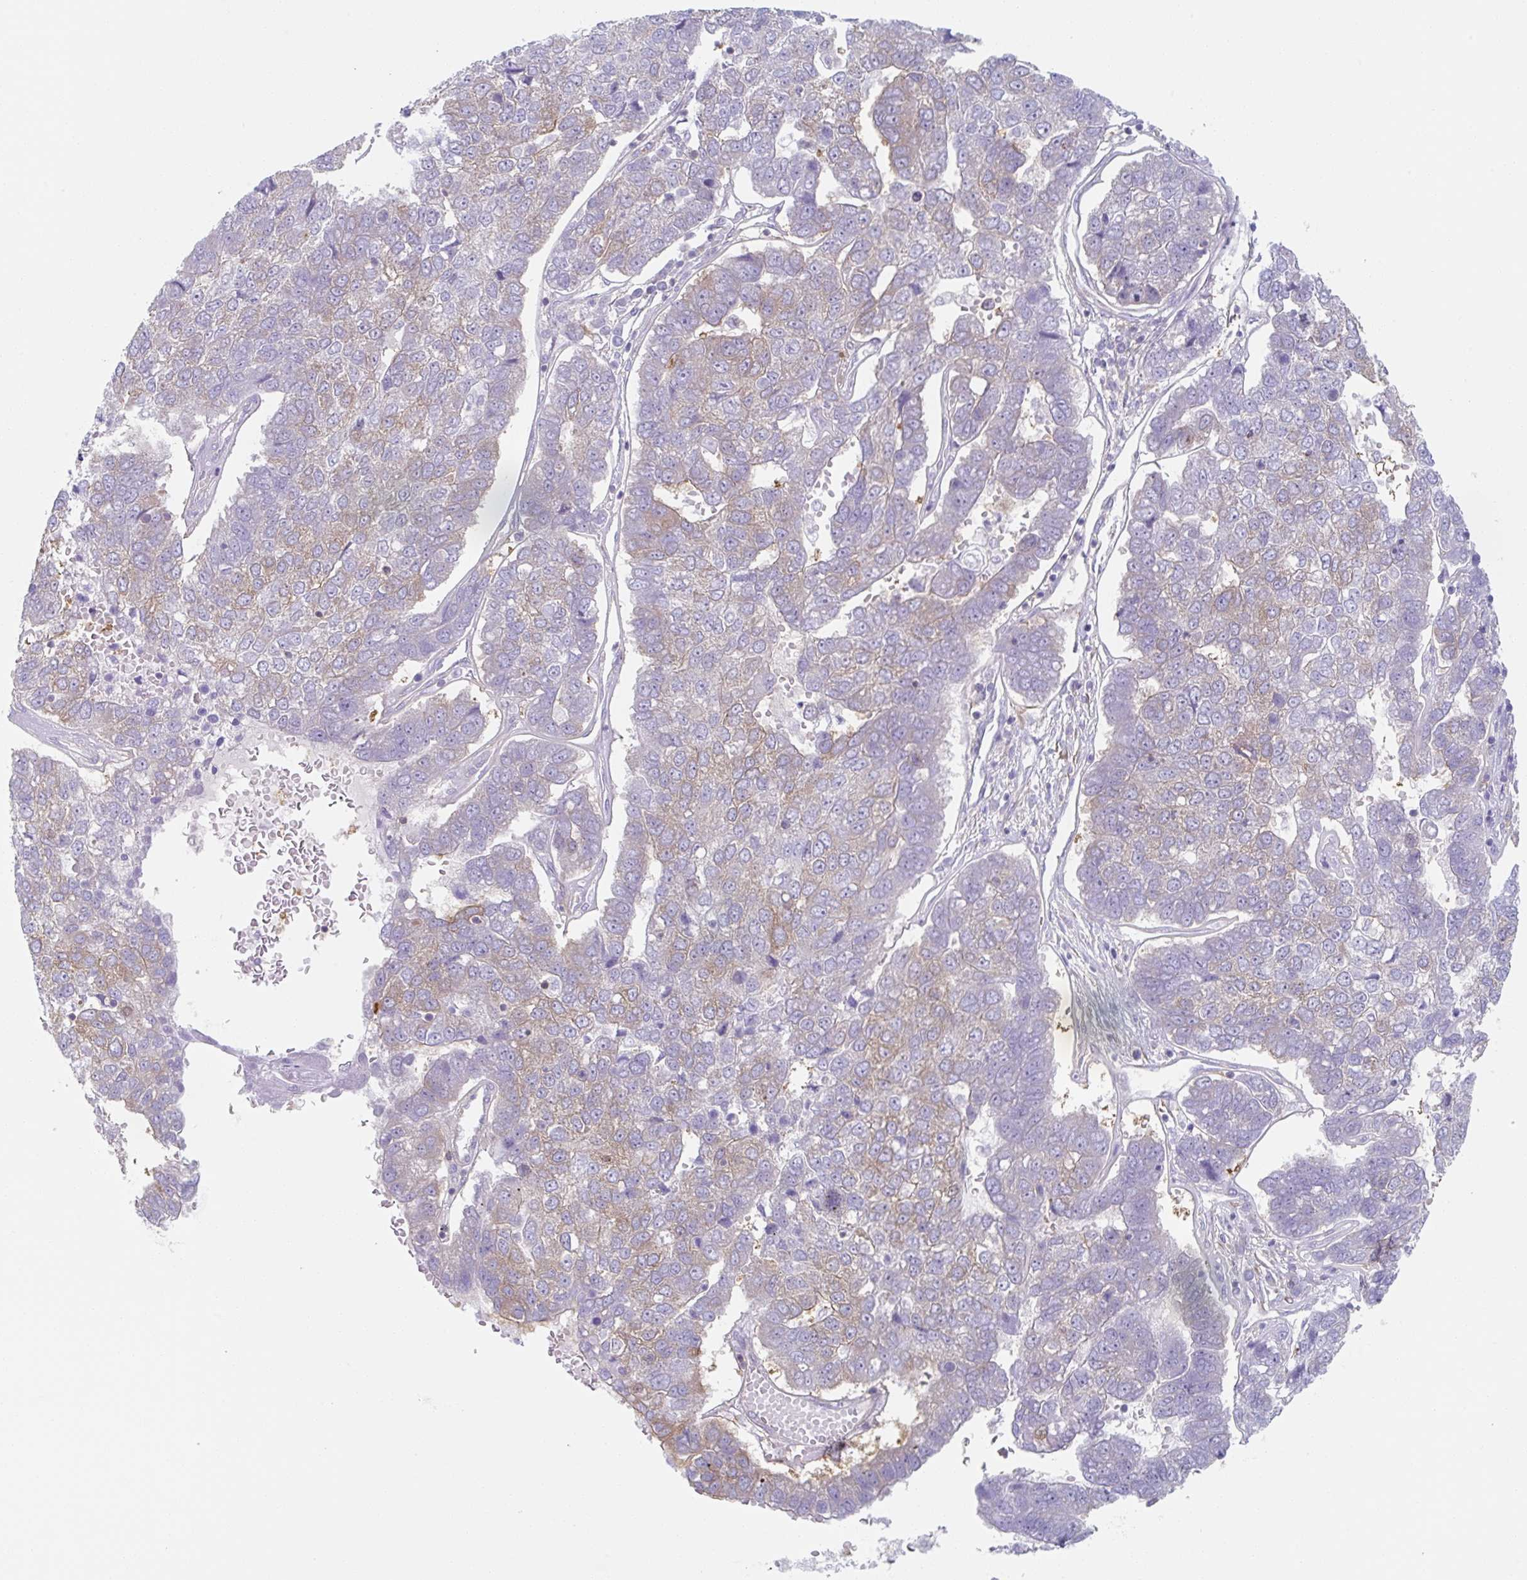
{"staining": {"intensity": "weak", "quantity": "25%-75%", "location": "cytoplasmic/membranous"}, "tissue": "pancreatic cancer", "cell_type": "Tumor cells", "image_type": "cancer", "snomed": [{"axis": "morphology", "description": "Adenocarcinoma, NOS"}, {"axis": "topography", "description": "Pancreas"}], "caption": "The histopathology image exhibits immunohistochemical staining of adenocarcinoma (pancreatic). There is weak cytoplasmic/membranous positivity is seen in approximately 25%-75% of tumor cells.", "gene": "AMPD2", "patient": {"sex": "female", "age": 61}}